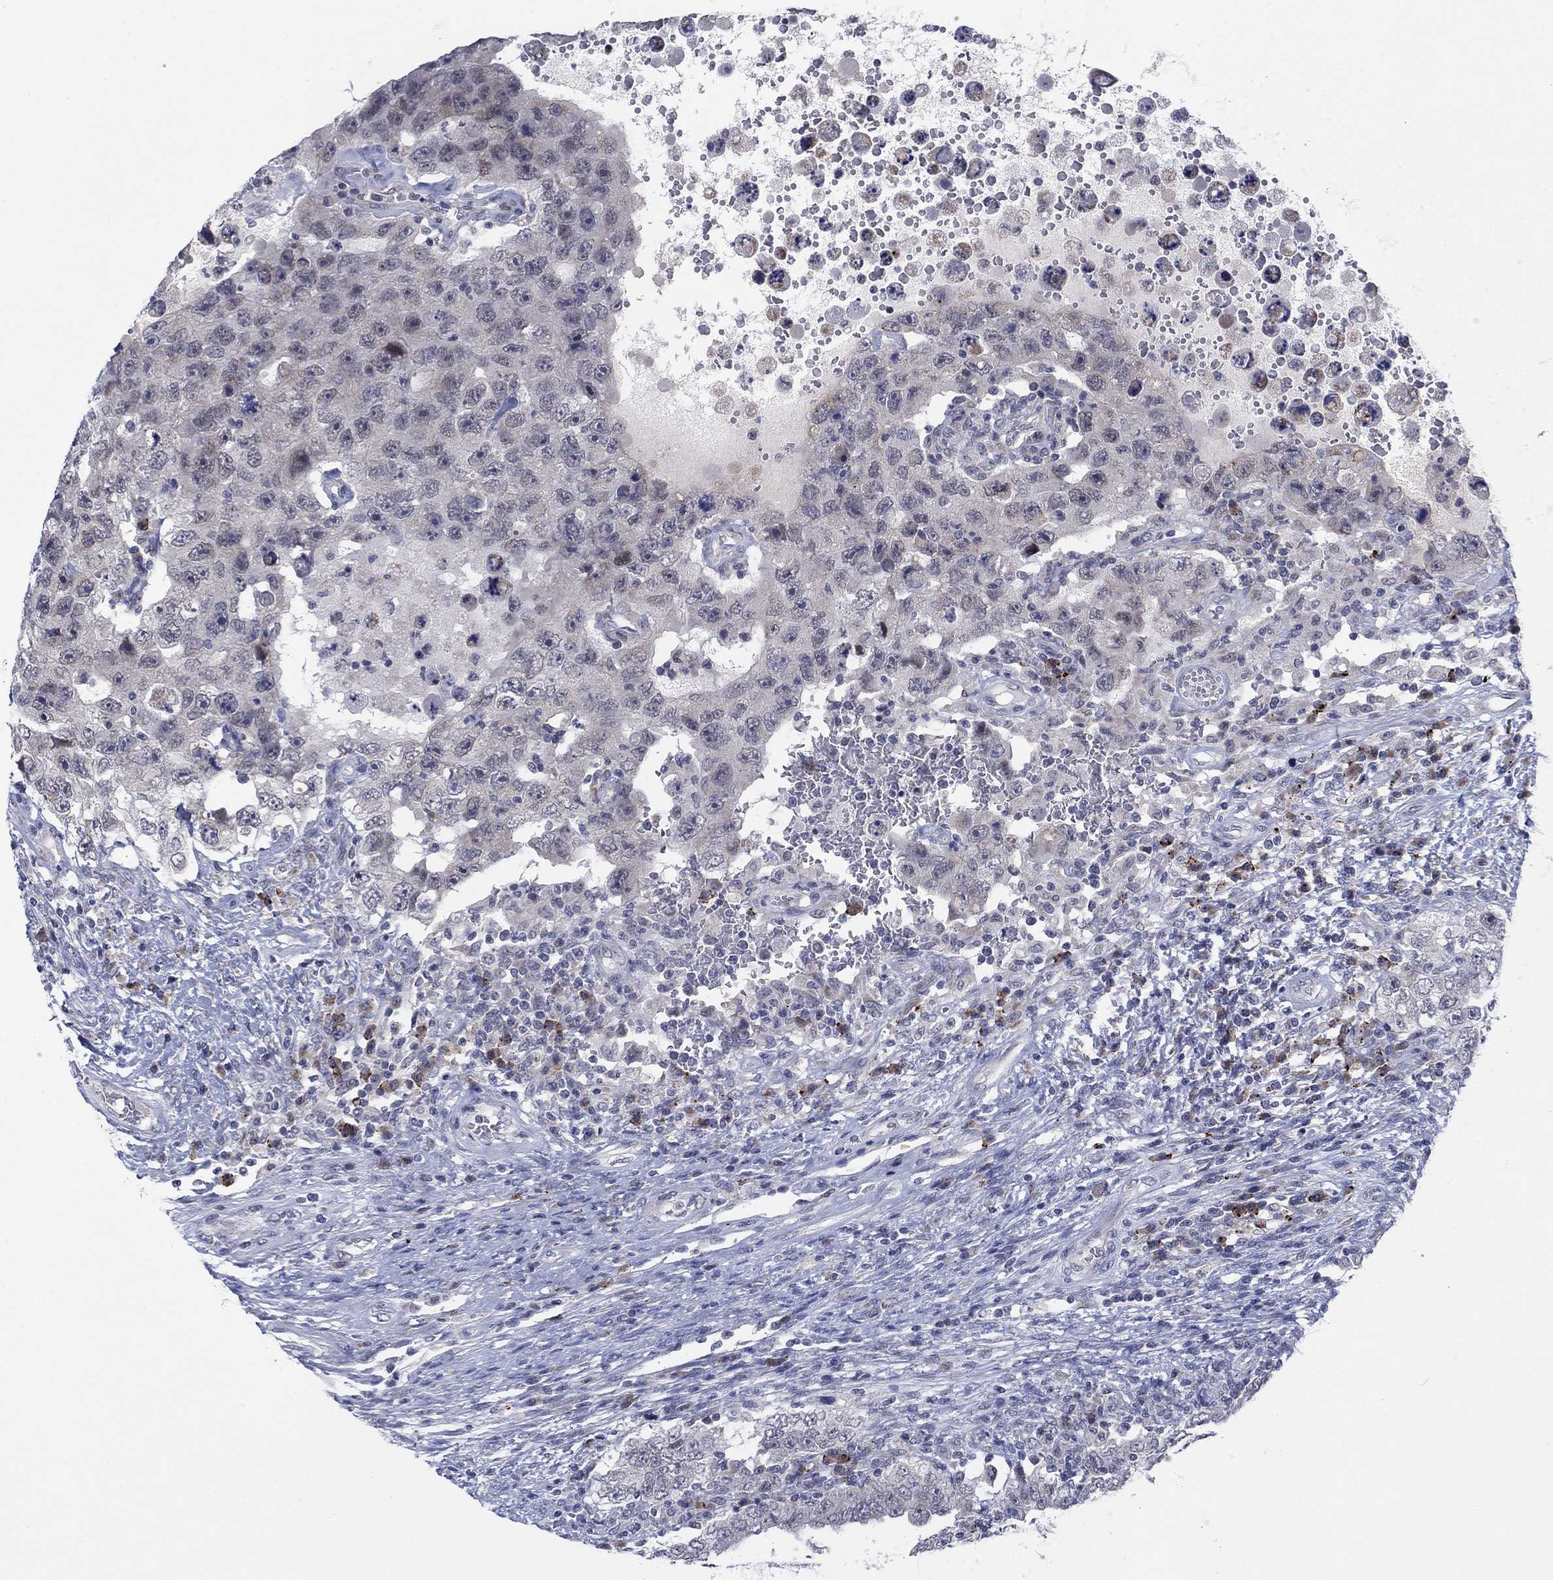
{"staining": {"intensity": "strong", "quantity": "<25%", "location": "cytoplasmic/membranous"}, "tissue": "testis cancer", "cell_type": "Tumor cells", "image_type": "cancer", "snomed": [{"axis": "morphology", "description": "Carcinoma, Embryonal, NOS"}, {"axis": "topography", "description": "Testis"}], "caption": "This is a histology image of immunohistochemistry (IHC) staining of testis cancer, which shows strong positivity in the cytoplasmic/membranous of tumor cells.", "gene": "SDC1", "patient": {"sex": "male", "age": 26}}